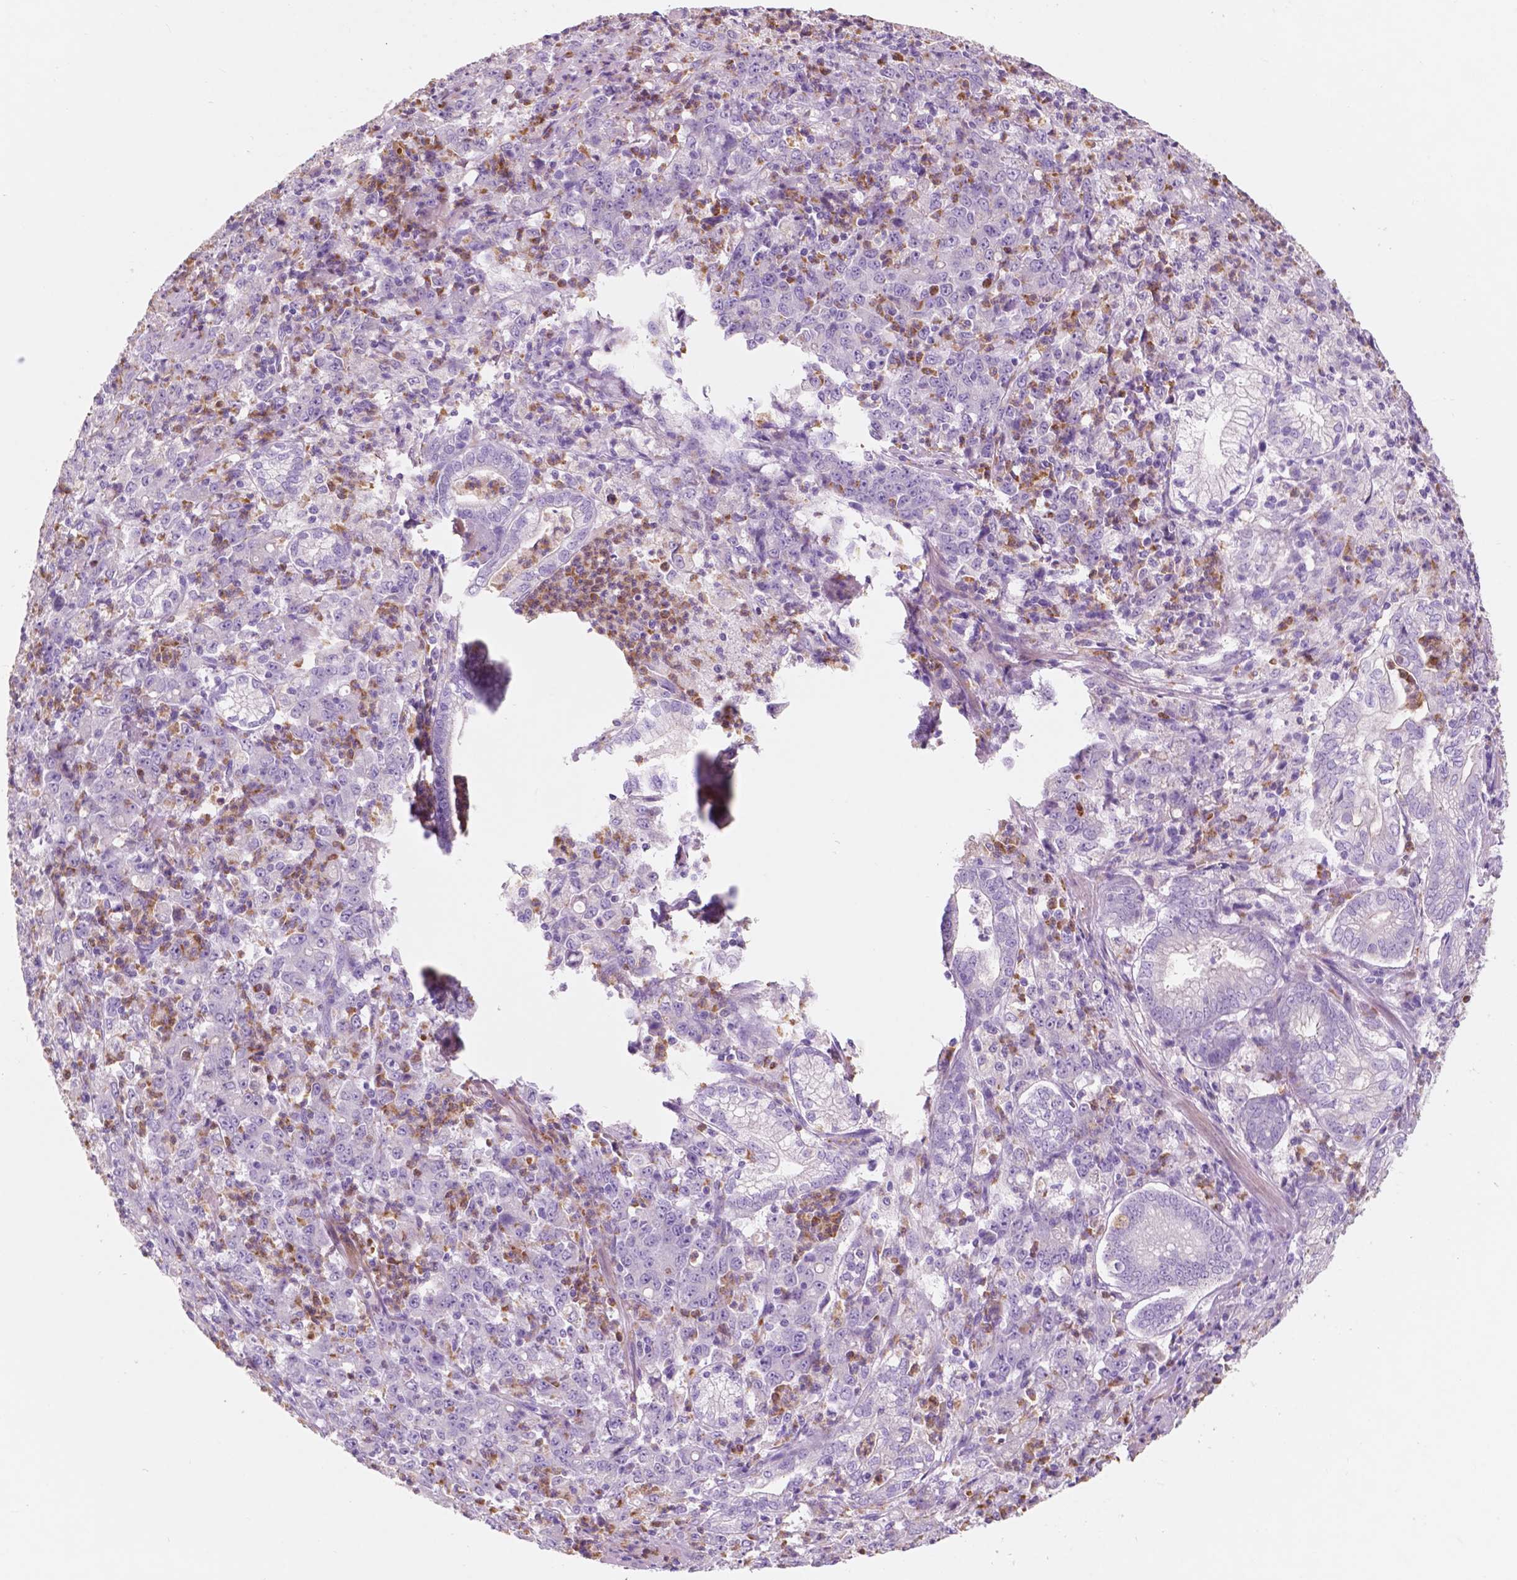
{"staining": {"intensity": "negative", "quantity": "none", "location": "none"}, "tissue": "stomach cancer", "cell_type": "Tumor cells", "image_type": "cancer", "snomed": [{"axis": "morphology", "description": "Adenocarcinoma, NOS"}, {"axis": "topography", "description": "Stomach, lower"}], "caption": "A high-resolution histopathology image shows immunohistochemistry (IHC) staining of adenocarcinoma (stomach), which demonstrates no significant expression in tumor cells.", "gene": "CUZD1", "patient": {"sex": "female", "age": 71}}